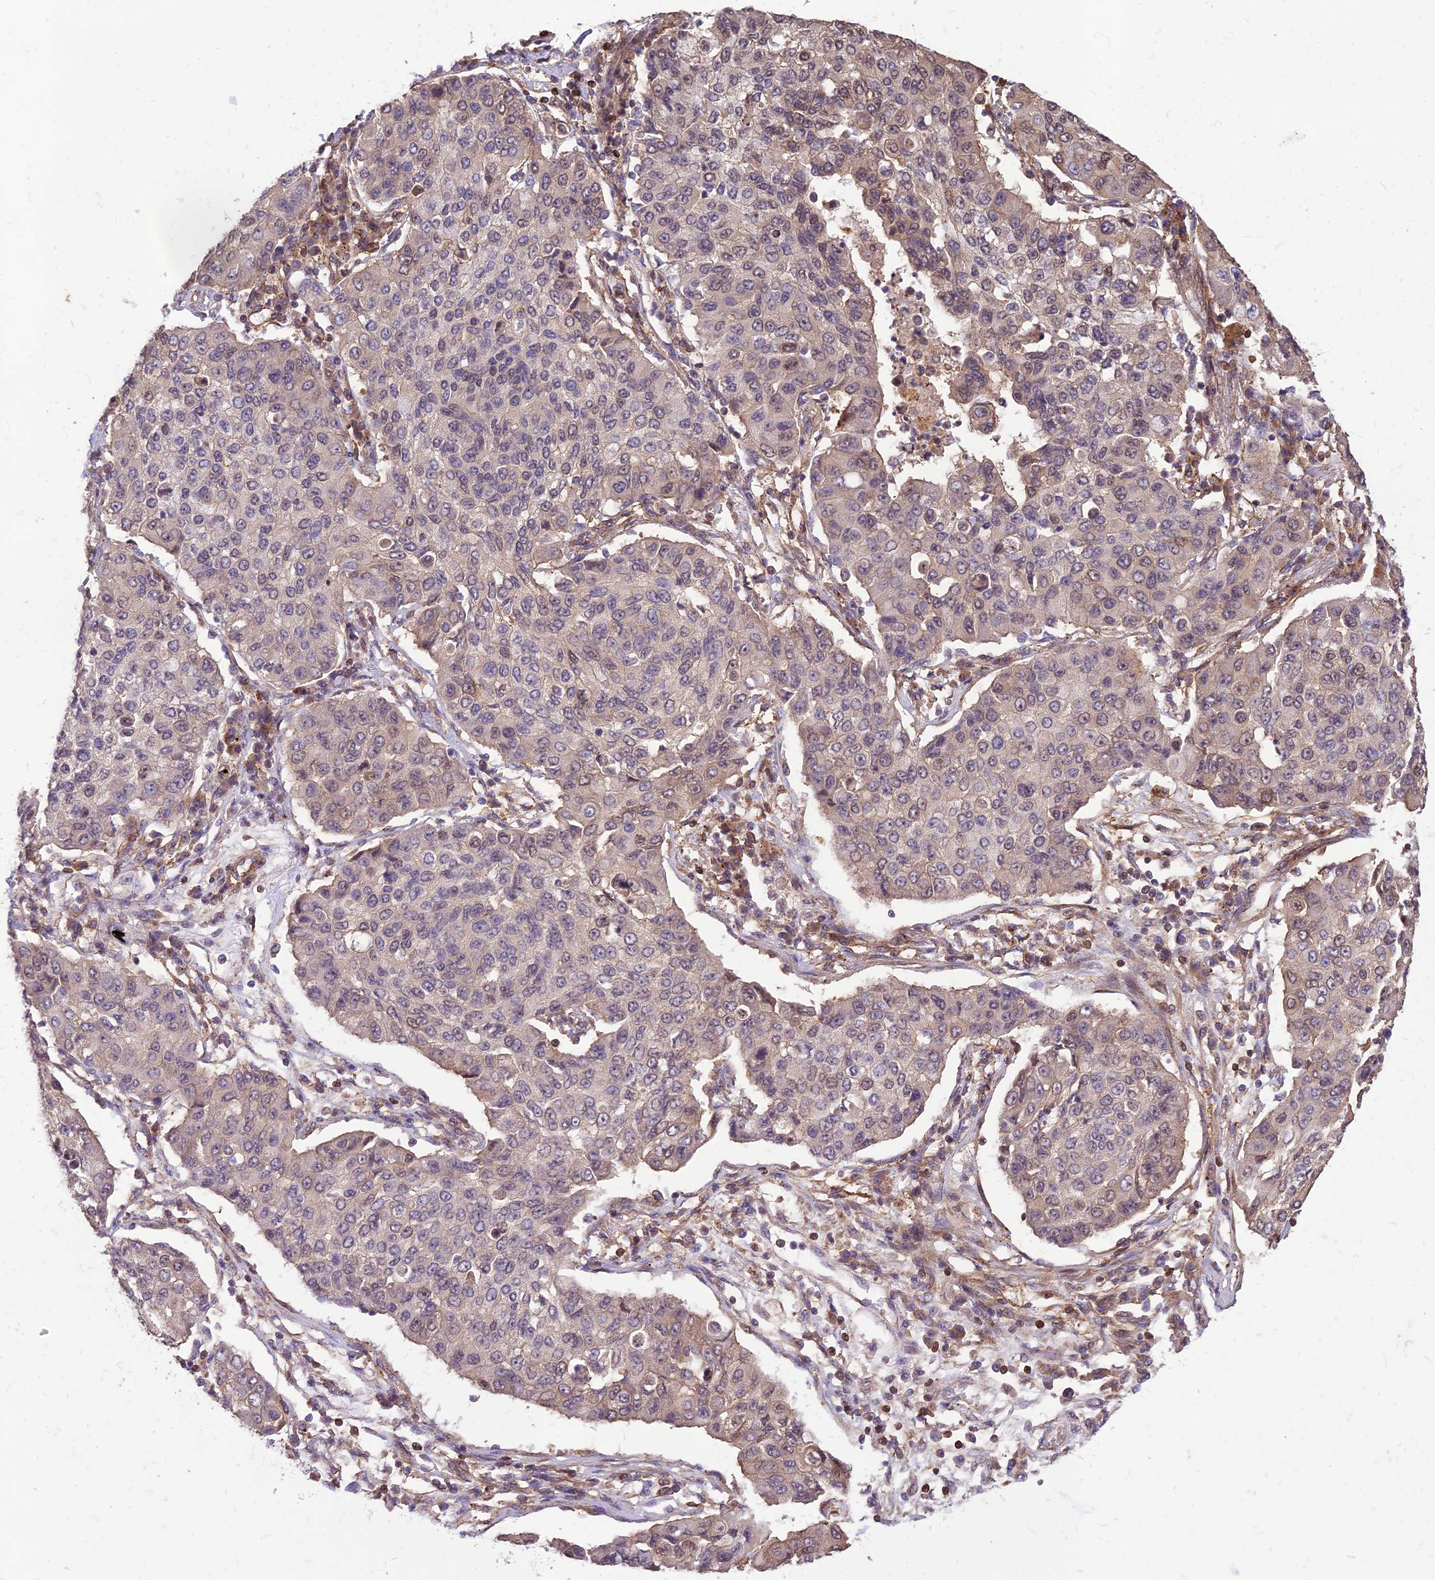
{"staining": {"intensity": "negative", "quantity": "none", "location": "none"}, "tissue": "lung cancer", "cell_type": "Tumor cells", "image_type": "cancer", "snomed": [{"axis": "morphology", "description": "Squamous cell carcinoma, NOS"}, {"axis": "topography", "description": "Lung"}], "caption": "Lung cancer was stained to show a protein in brown. There is no significant staining in tumor cells.", "gene": "HPSE2", "patient": {"sex": "male", "age": 74}}